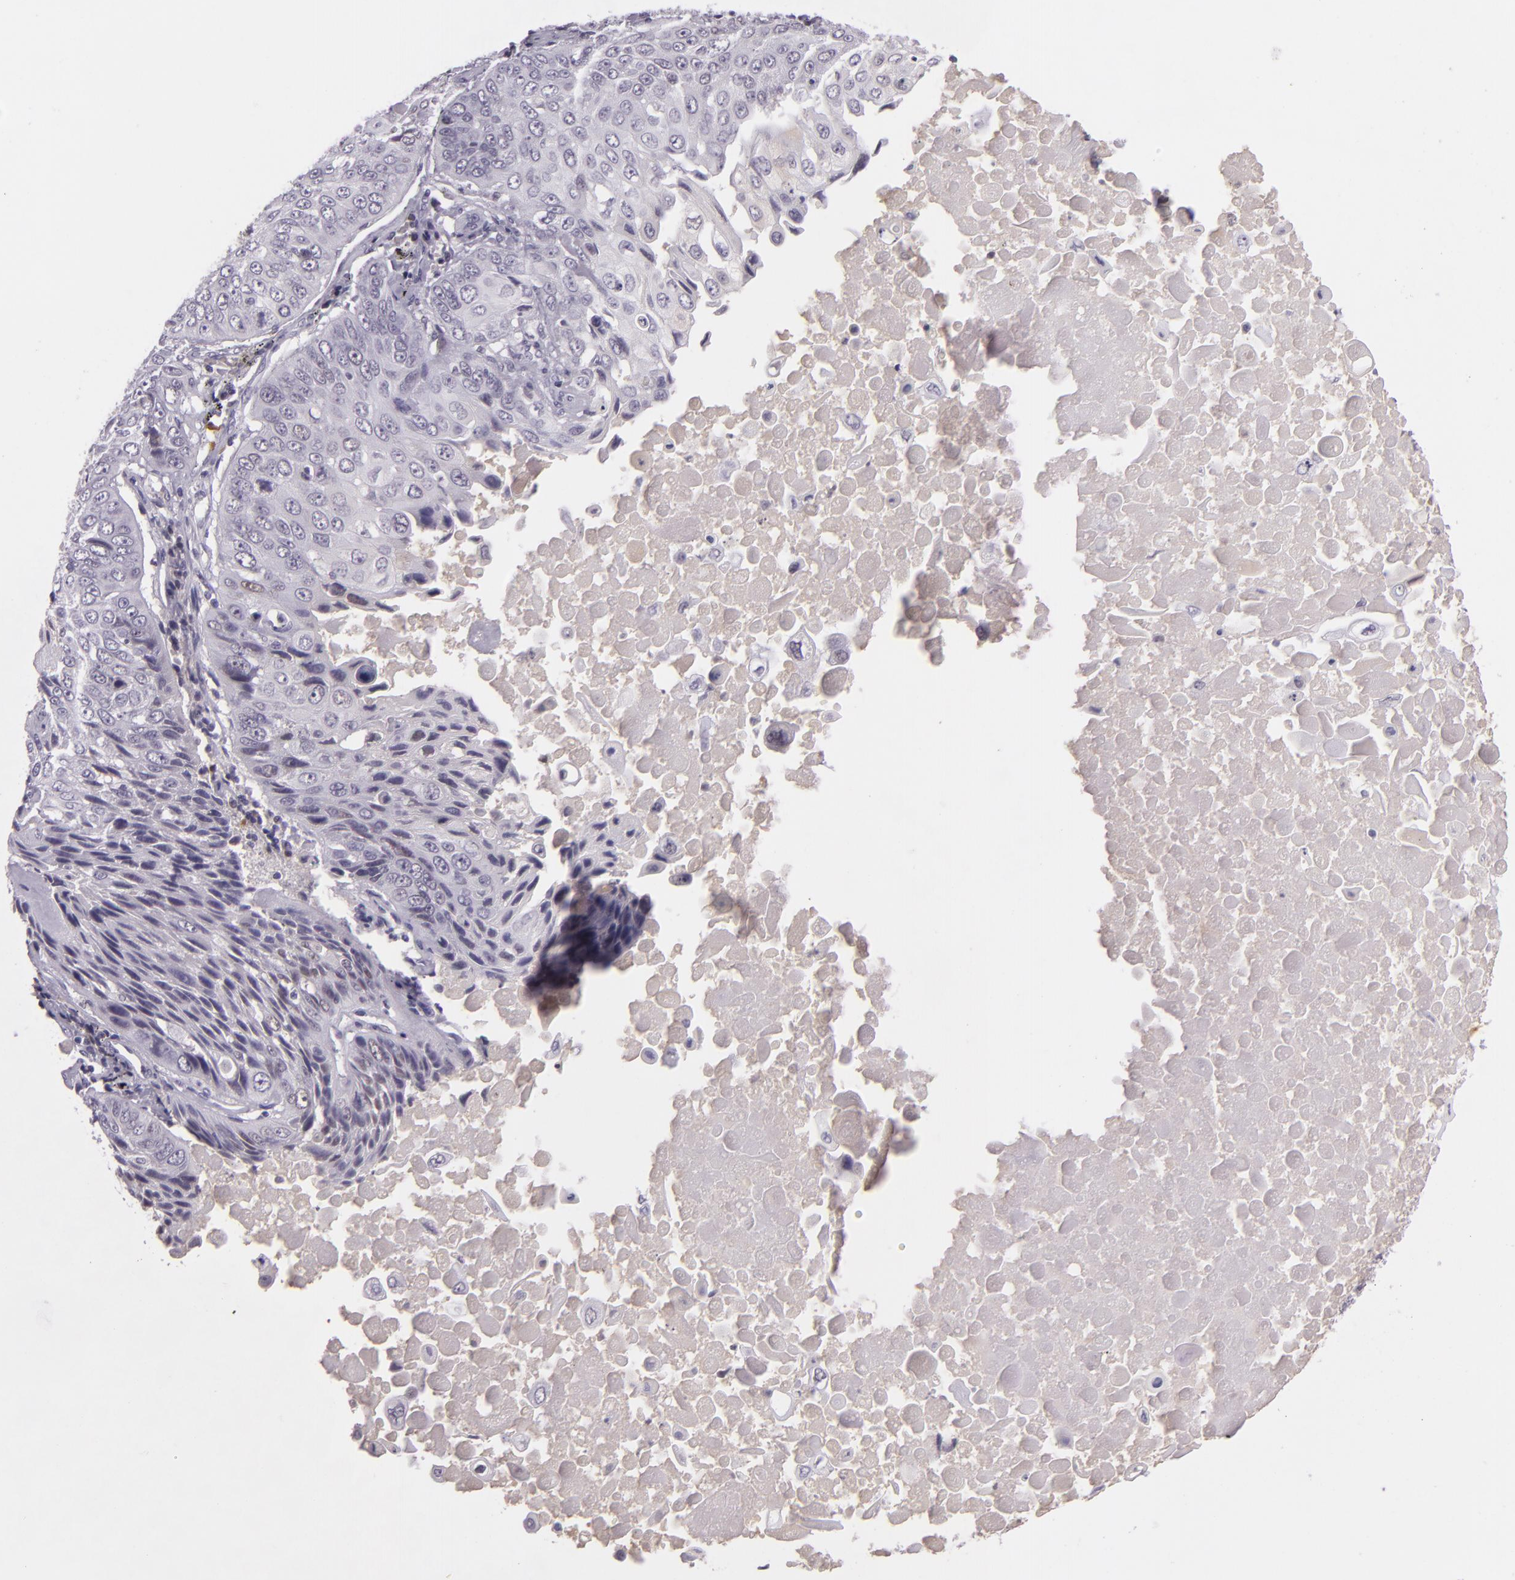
{"staining": {"intensity": "weak", "quantity": "25%-75%", "location": "nuclear"}, "tissue": "lung cancer", "cell_type": "Tumor cells", "image_type": "cancer", "snomed": [{"axis": "morphology", "description": "Adenocarcinoma, NOS"}, {"axis": "topography", "description": "Lung"}], "caption": "Tumor cells show low levels of weak nuclear positivity in approximately 25%-75% of cells in human lung adenocarcinoma.", "gene": "CHEK2", "patient": {"sex": "male", "age": 60}}